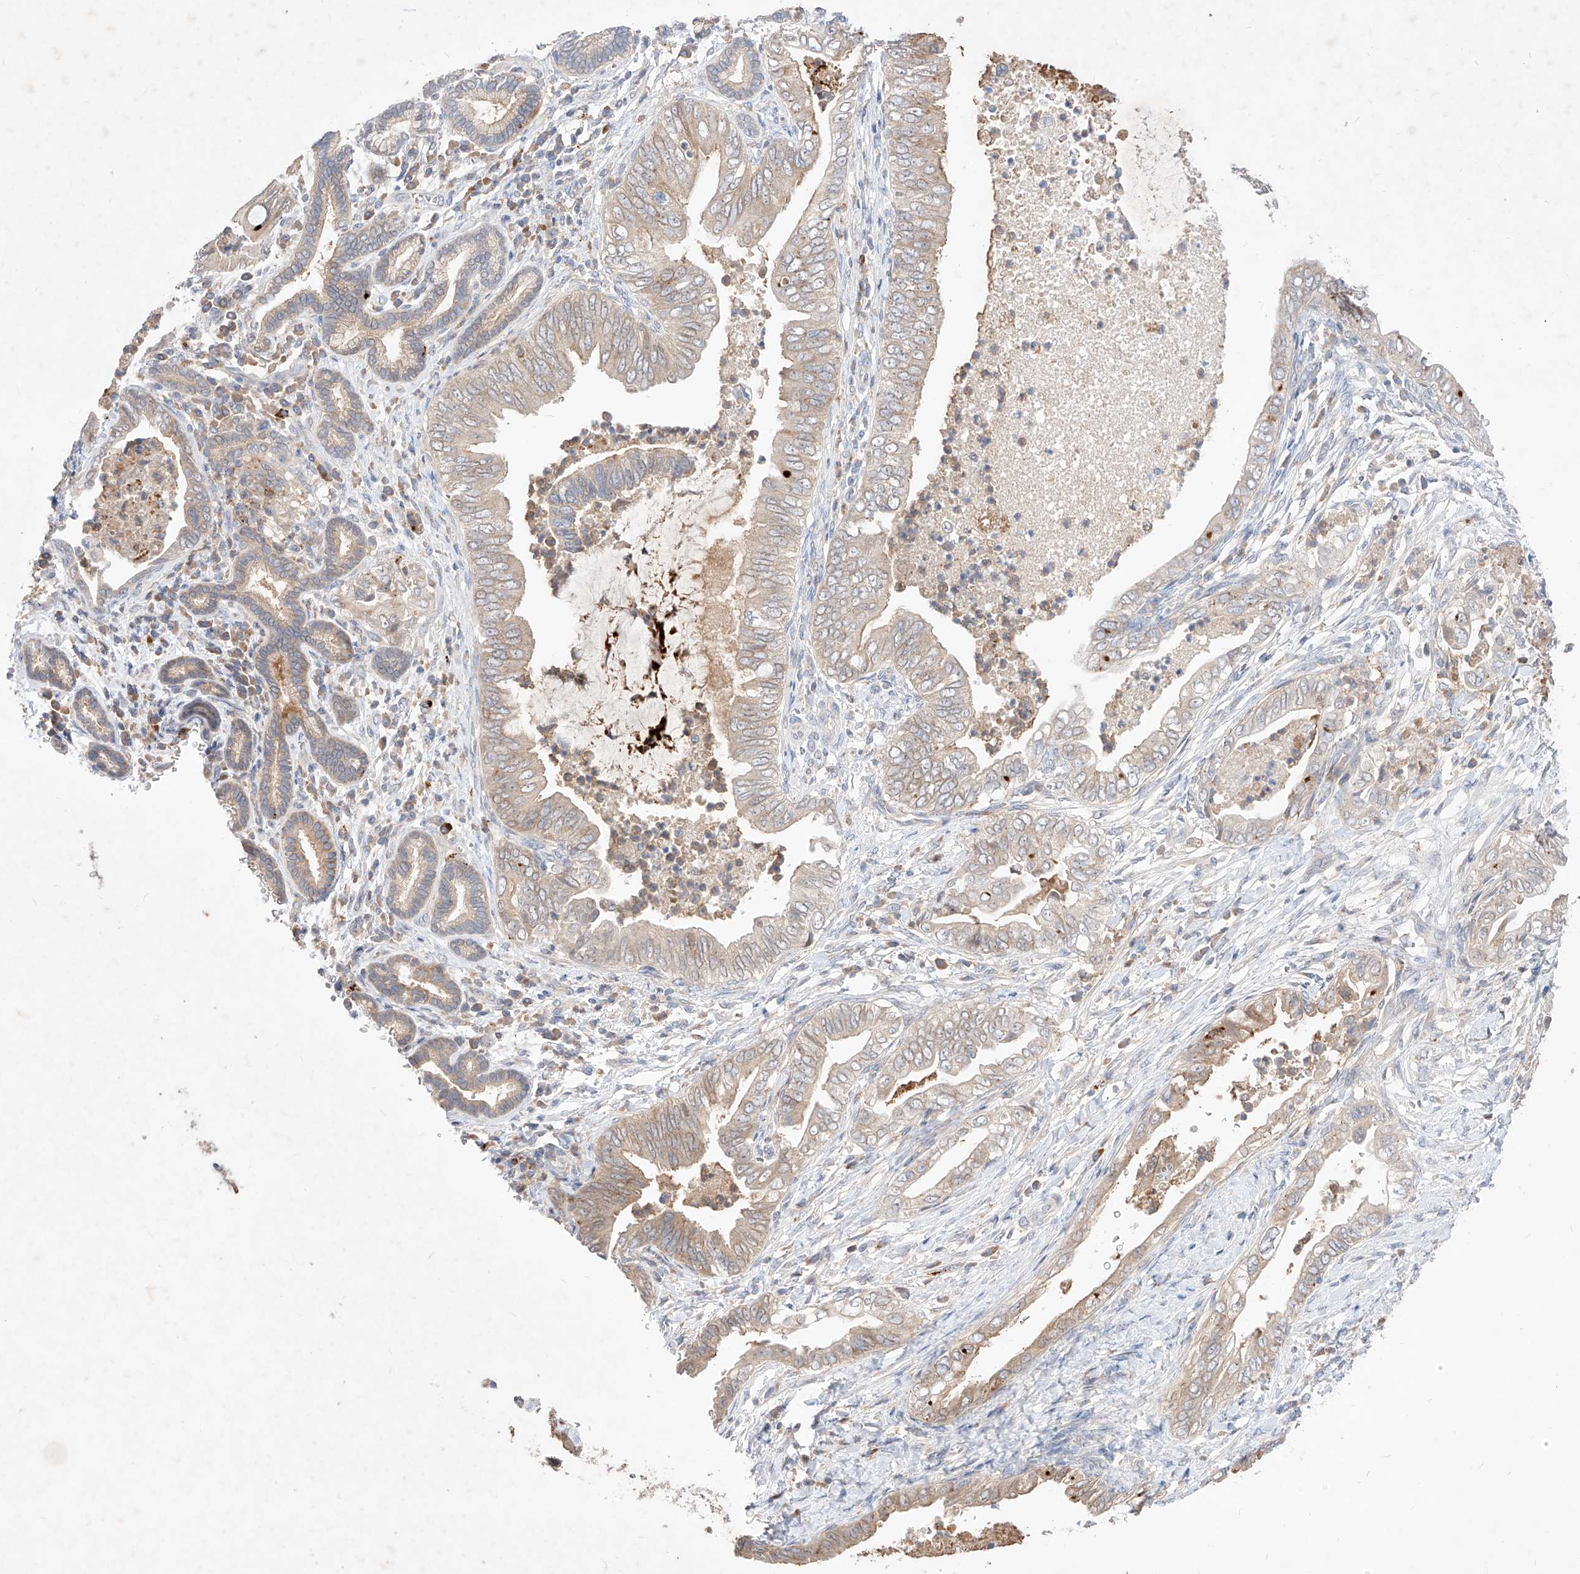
{"staining": {"intensity": "weak", "quantity": "25%-75%", "location": "cytoplasmic/membranous"}, "tissue": "pancreatic cancer", "cell_type": "Tumor cells", "image_type": "cancer", "snomed": [{"axis": "morphology", "description": "Adenocarcinoma, NOS"}, {"axis": "topography", "description": "Pancreas"}], "caption": "Pancreatic adenocarcinoma stained with DAB immunohistochemistry shows low levels of weak cytoplasmic/membranous staining in approximately 25%-75% of tumor cells.", "gene": "TSNAX", "patient": {"sex": "male", "age": 75}}